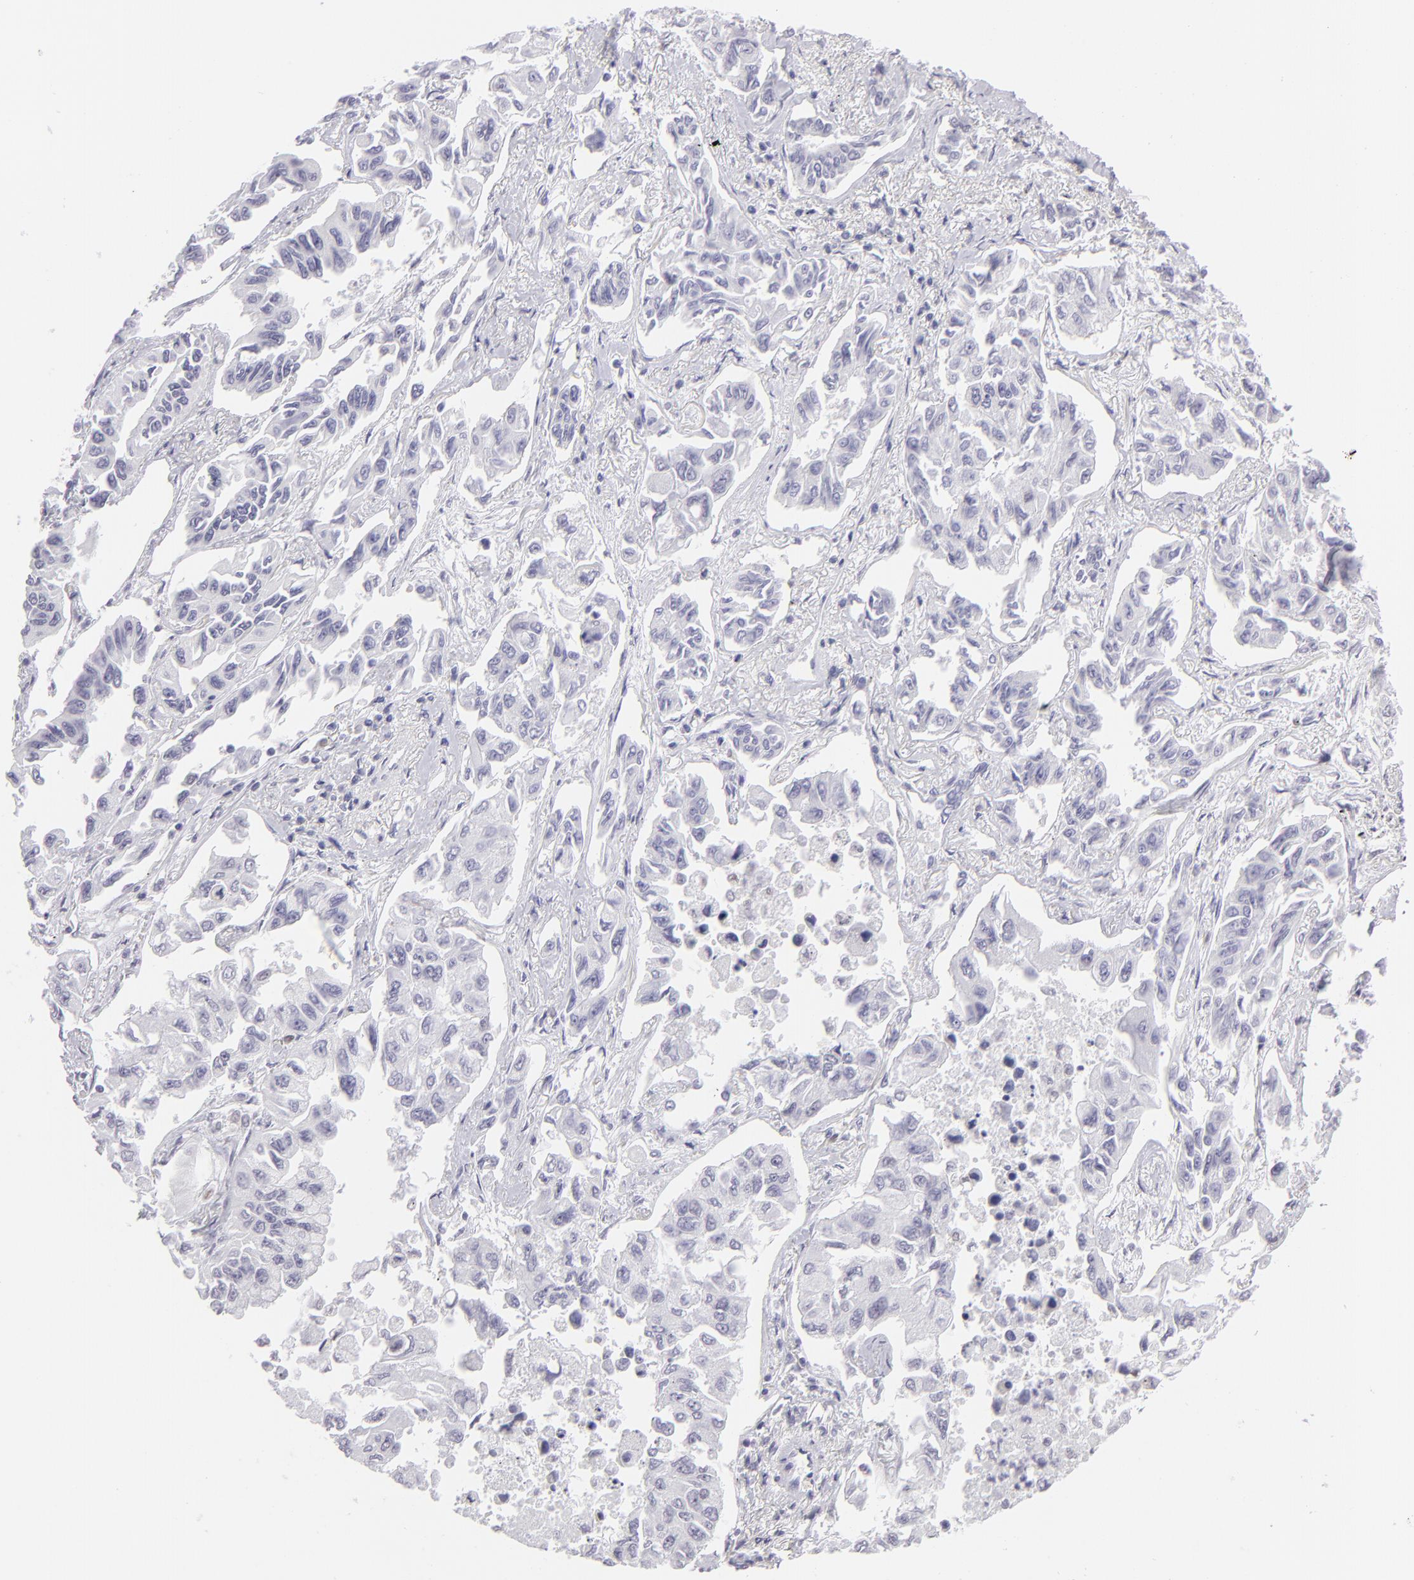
{"staining": {"intensity": "negative", "quantity": "none", "location": "none"}, "tissue": "lung cancer", "cell_type": "Tumor cells", "image_type": "cancer", "snomed": [{"axis": "morphology", "description": "Adenocarcinoma, NOS"}, {"axis": "topography", "description": "Lung"}], "caption": "Immunohistochemistry (IHC) image of lung cancer stained for a protein (brown), which demonstrates no positivity in tumor cells.", "gene": "MITF", "patient": {"sex": "male", "age": 64}}